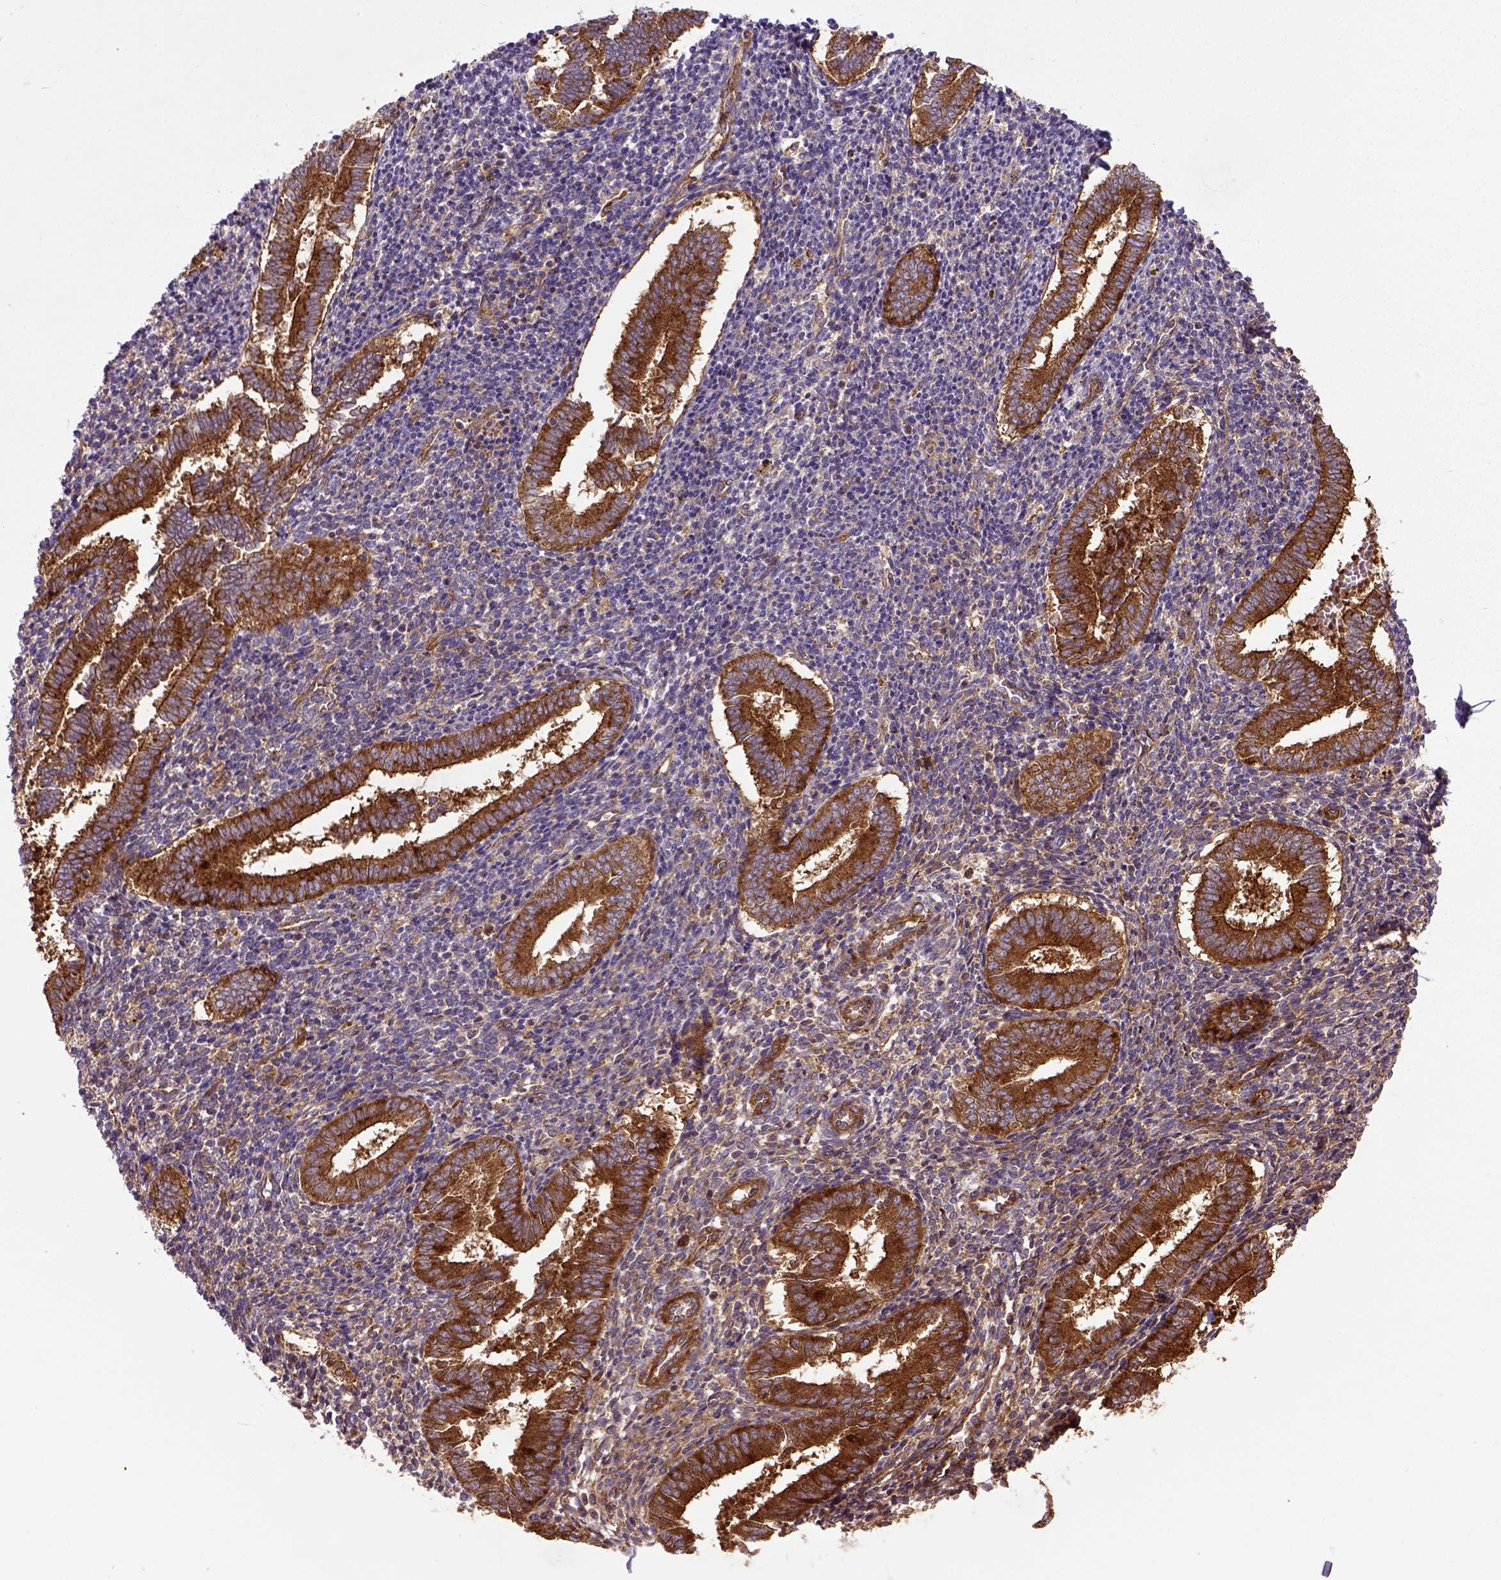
{"staining": {"intensity": "moderate", "quantity": ">75%", "location": "cytoplasmic/membranous"}, "tissue": "endometrium", "cell_type": "Cells in endometrial stroma", "image_type": "normal", "snomed": [{"axis": "morphology", "description": "Normal tissue, NOS"}, {"axis": "topography", "description": "Endometrium"}], "caption": "High-magnification brightfield microscopy of normal endometrium stained with DAB (brown) and counterstained with hematoxylin (blue). cells in endometrial stroma exhibit moderate cytoplasmic/membranous positivity is present in approximately>75% of cells.", "gene": "CAPRIN1", "patient": {"sex": "female", "age": 25}}